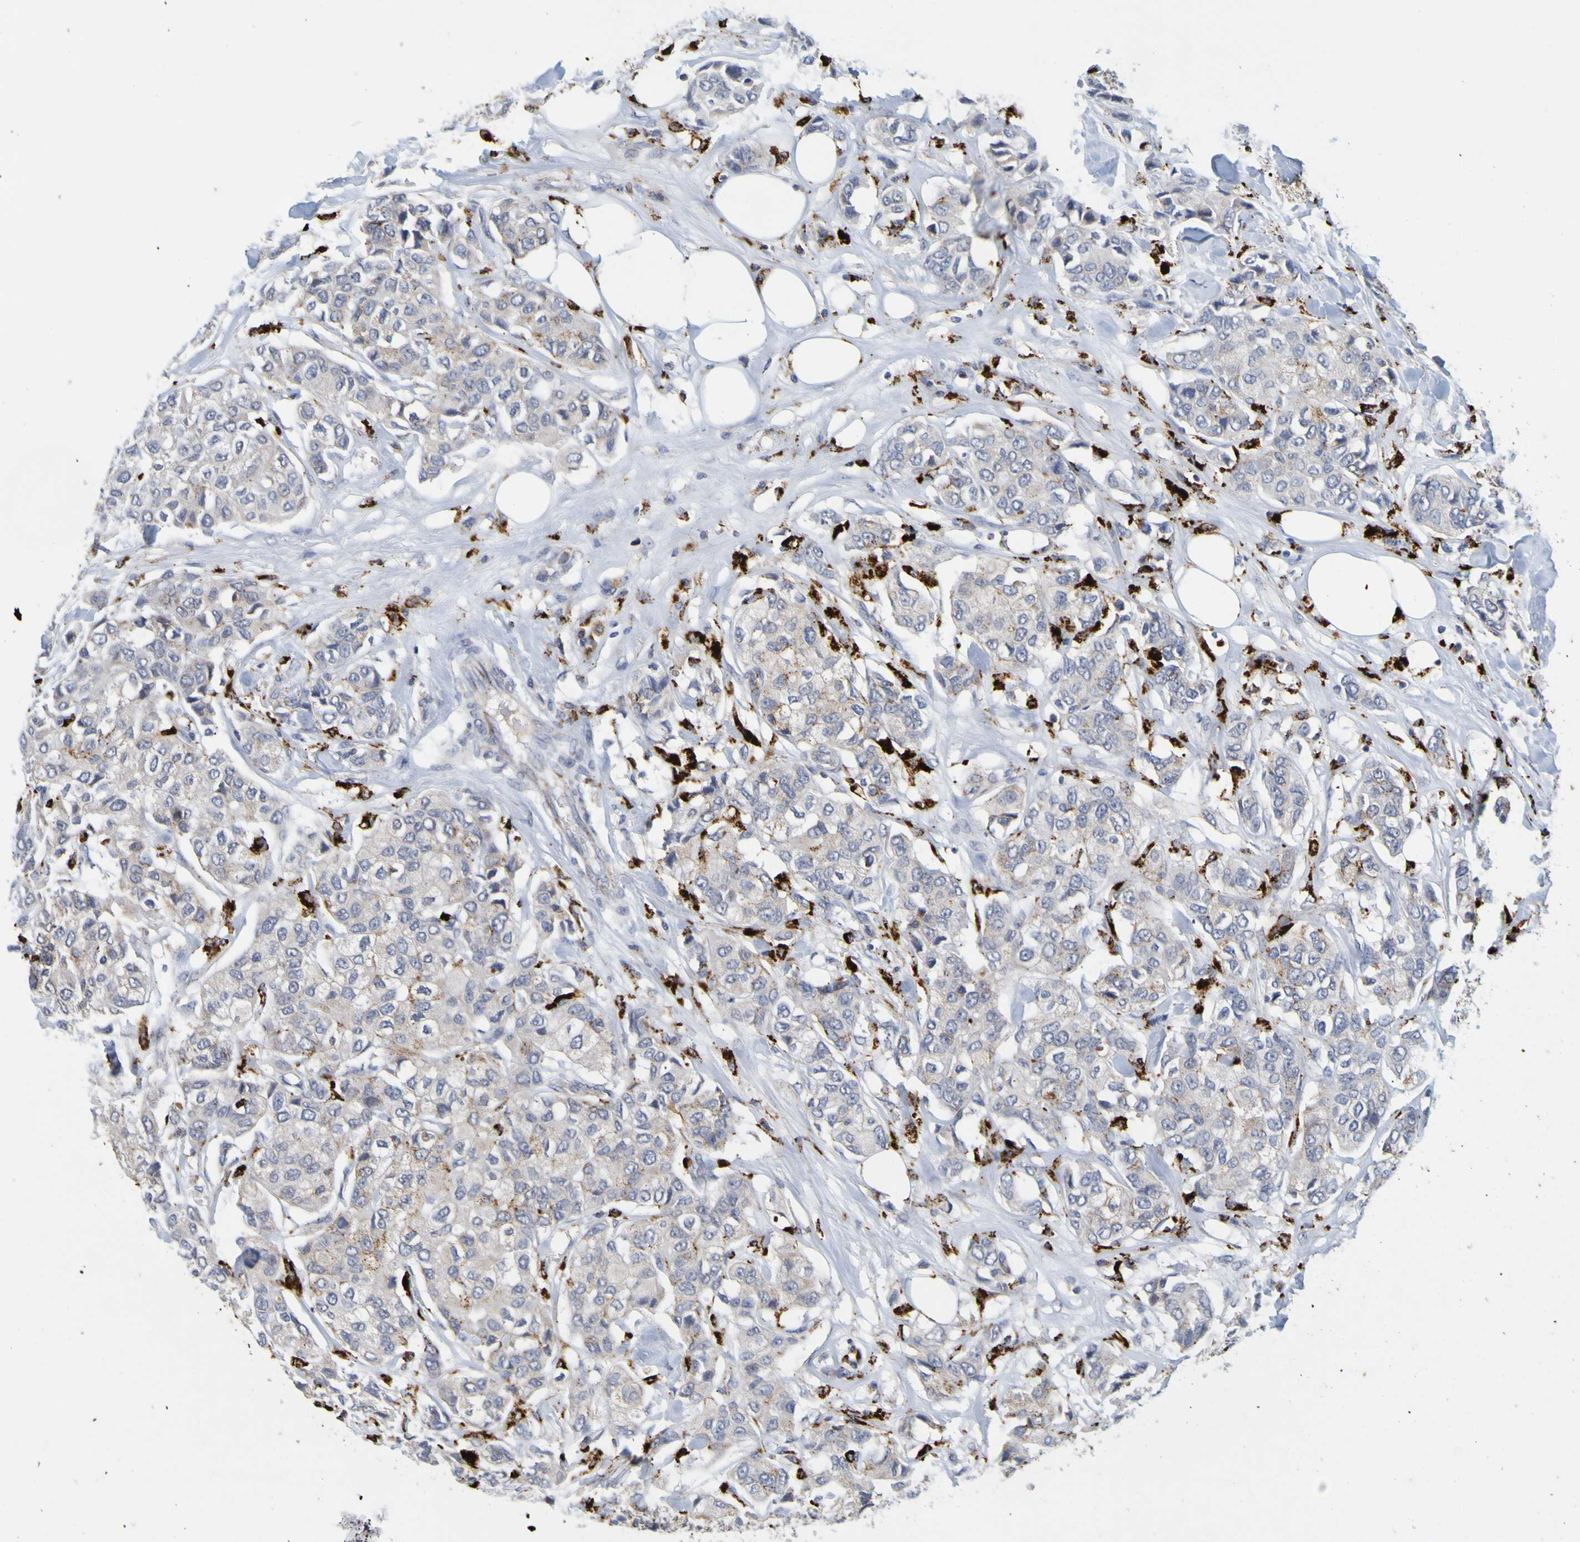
{"staining": {"intensity": "weak", "quantity": "<25%", "location": "cytoplasmic/membranous"}, "tissue": "breast cancer", "cell_type": "Tumor cells", "image_type": "cancer", "snomed": [{"axis": "morphology", "description": "Duct carcinoma"}, {"axis": "topography", "description": "Breast"}], "caption": "High magnification brightfield microscopy of breast intraductal carcinoma stained with DAB (3,3'-diaminobenzidine) (brown) and counterstained with hematoxylin (blue): tumor cells show no significant positivity.", "gene": "TPH1", "patient": {"sex": "female", "age": 80}}